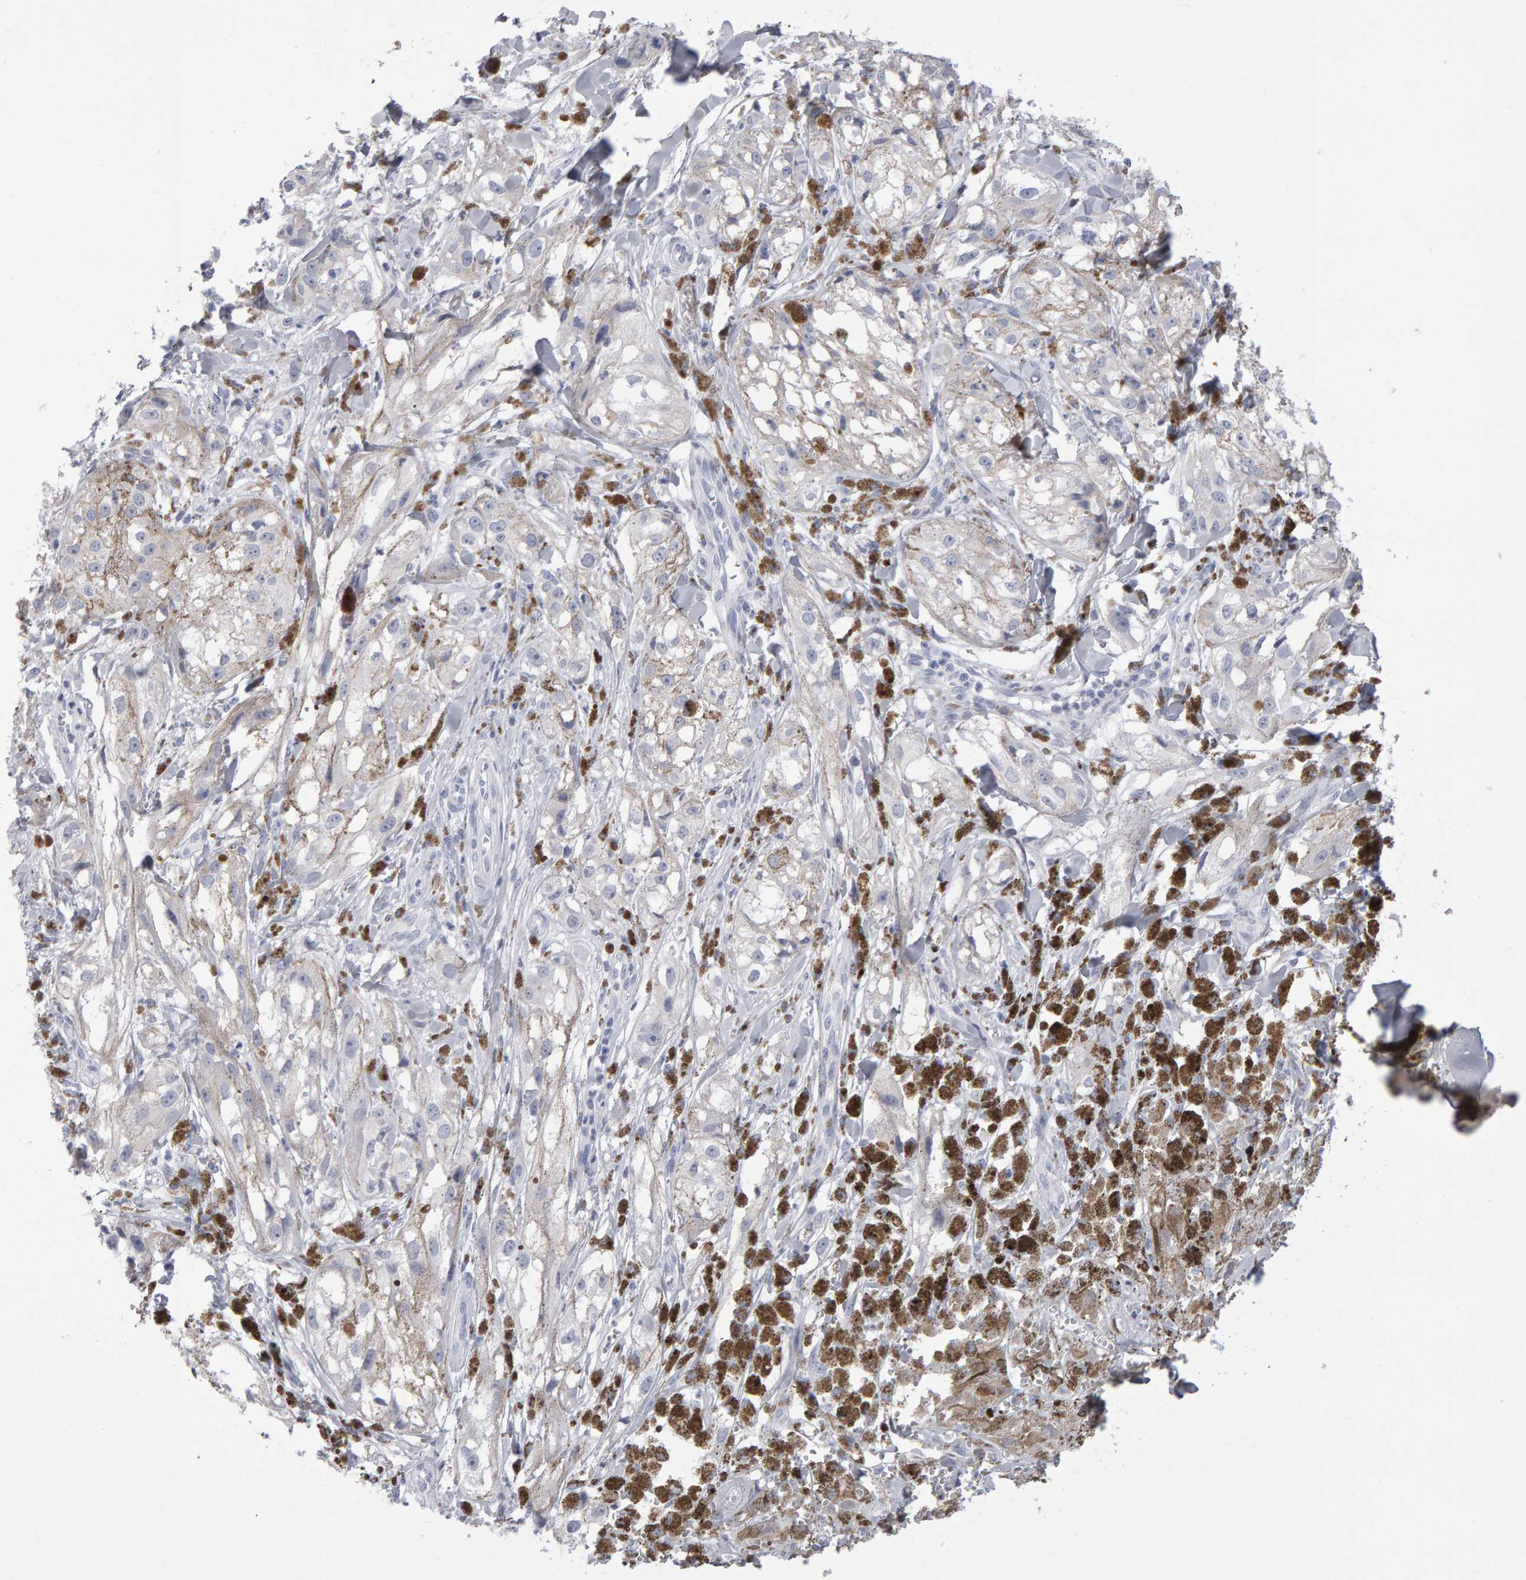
{"staining": {"intensity": "negative", "quantity": "none", "location": "none"}, "tissue": "melanoma", "cell_type": "Tumor cells", "image_type": "cancer", "snomed": [{"axis": "morphology", "description": "Malignant melanoma, NOS"}, {"axis": "topography", "description": "Skin"}], "caption": "A micrograph of human melanoma is negative for staining in tumor cells.", "gene": "NCDN", "patient": {"sex": "male", "age": 88}}